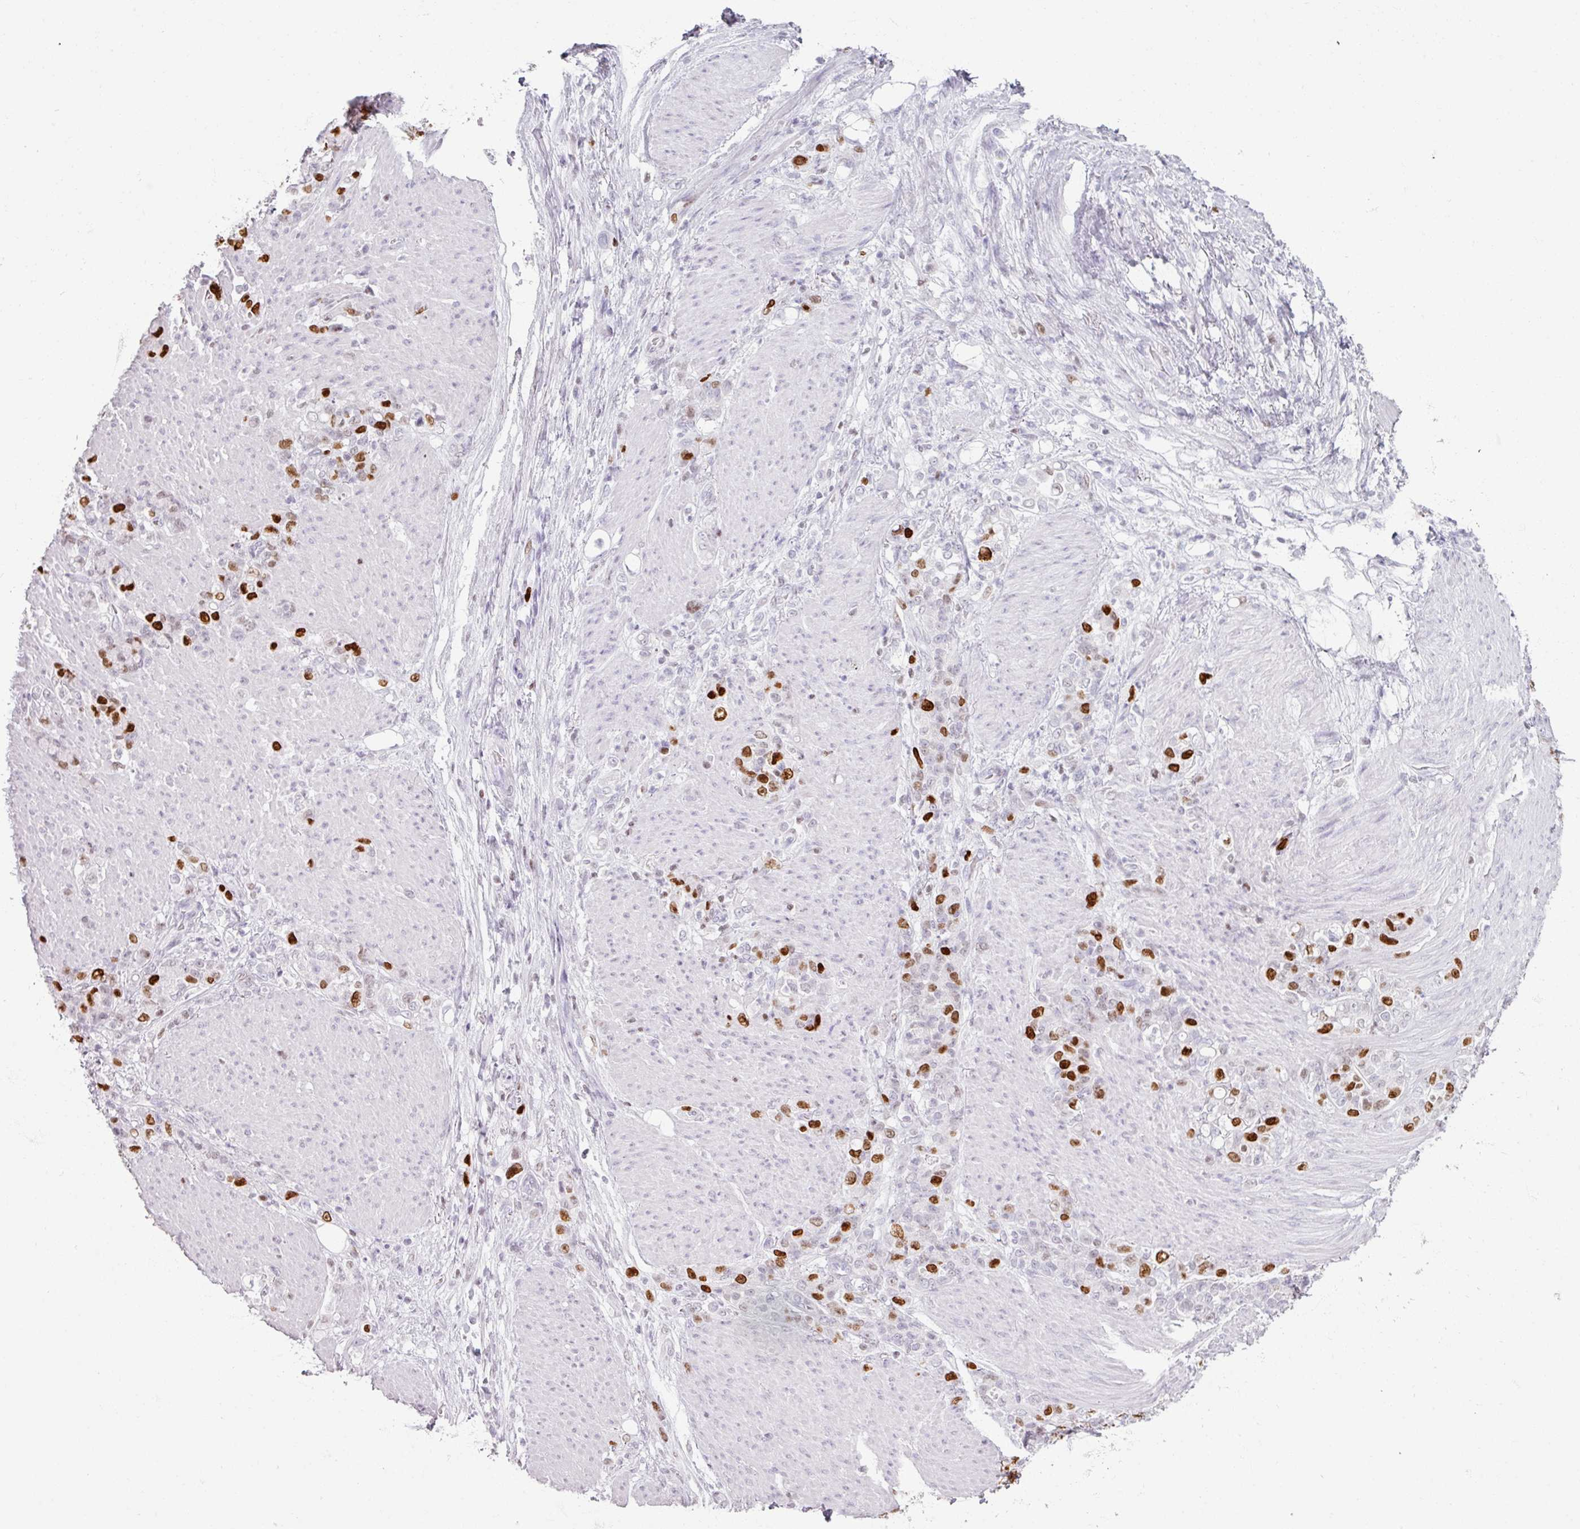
{"staining": {"intensity": "strong", "quantity": ">75%", "location": "nuclear"}, "tissue": "stomach cancer", "cell_type": "Tumor cells", "image_type": "cancer", "snomed": [{"axis": "morphology", "description": "Adenocarcinoma, NOS"}, {"axis": "topography", "description": "Stomach"}], "caption": "This photomicrograph exhibits adenocarcinoma (stomach) stained with IHC to label a protein in brown. The nuclear of tumor cells show strong positivity for the protein. Nuclei are counter-stained blue.", "gene": "ATAD2", "patient": {"sex": "female", "age": 79}}